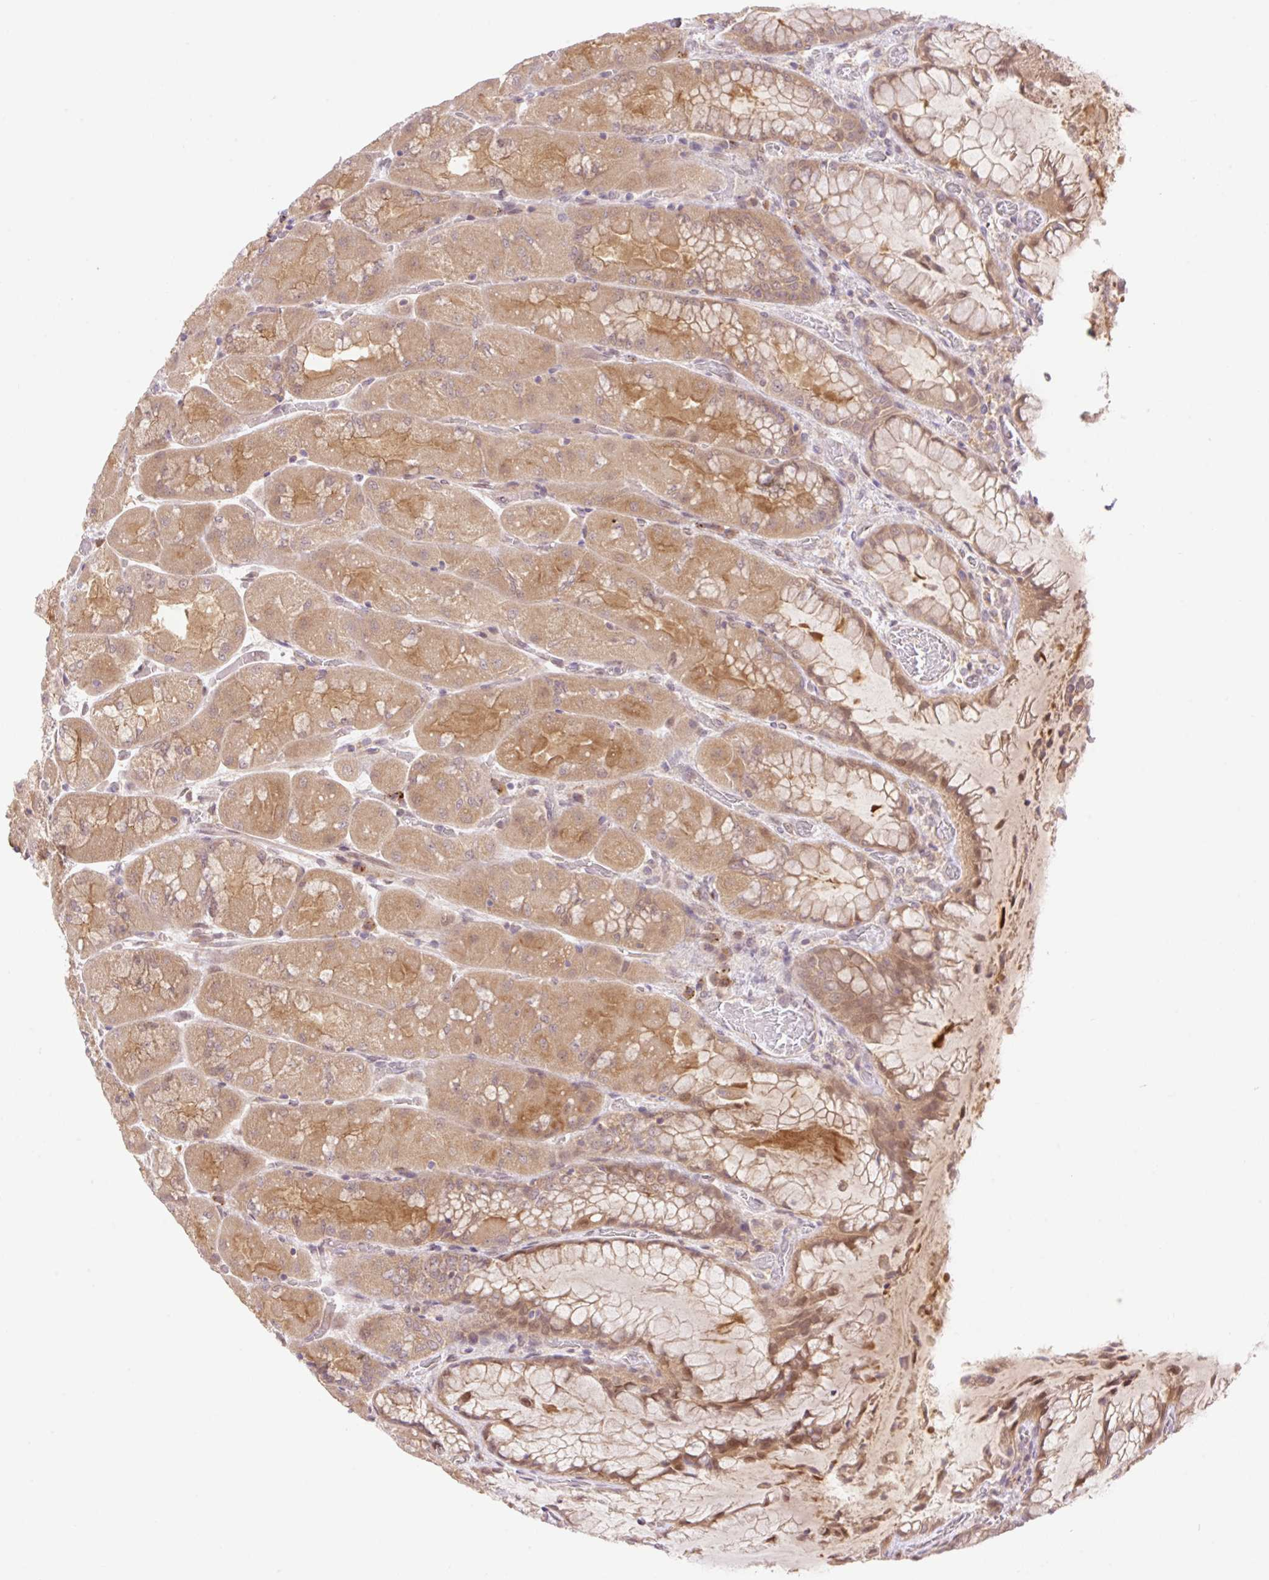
{"staining": {"intensity": "moderate", "quantity": ">75%", "location": "cytoplasmic/membranous,nuclear"}, "tissue": "stomach", "cell_type": "Glandular cells", "image_type": "normal", "snomed": [{"axis": "morphology", "description": "Normal tissue, NOS"}, {"axis": "topography", "description": "Stomach"}], "caption": "Immunohistochemical staining of normal stomach shows medium levels of moderate cytoplasmic/membranous,nuclear positivity in approximately >75% of glandular cells.", "gene": "VPS25", "patient": {"sex": "female", "age": 61}}